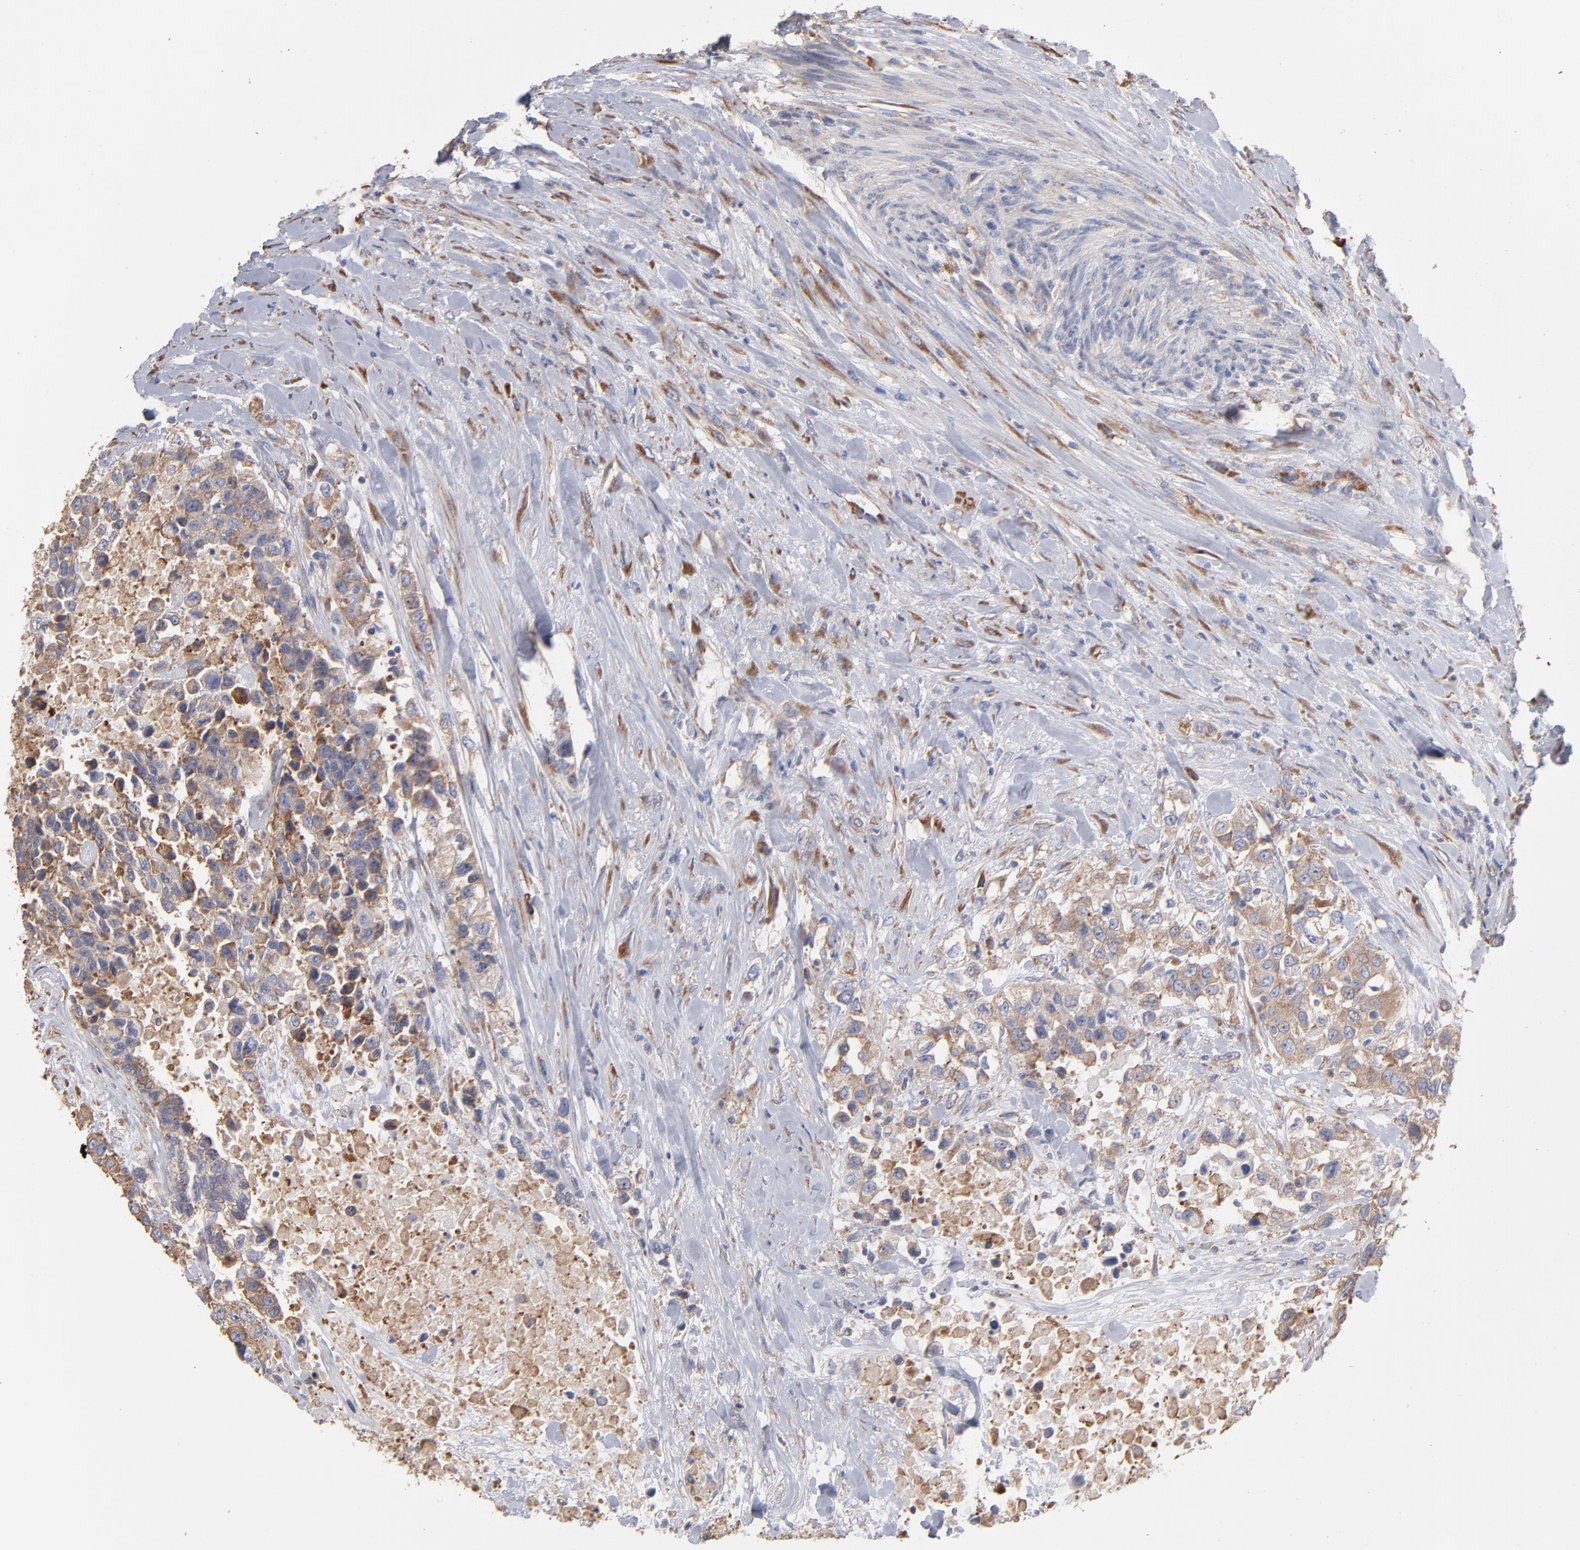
{"staining": {"intensity": "weak", "quantity": ">75%", "location": "cytoplasmic/membranous"}, "tissue": "urothelial cancer", "cell_type": "Tumor cells", "image_type": "cancer", "snomed": [{"axis": "morphology", "description": "Urothelial carcinoma, High grade"}, {"axis": "topography", "description": "Urinary bladder"}], "caption": "A low amount of weak cytoplasmic/membranous positivity is appreciated in approximately >75% of tumor cells in high-grade urothelial carcinoma tissue.", "gene": "RPL3", "patient": {"sex": "female", "age": 80}}